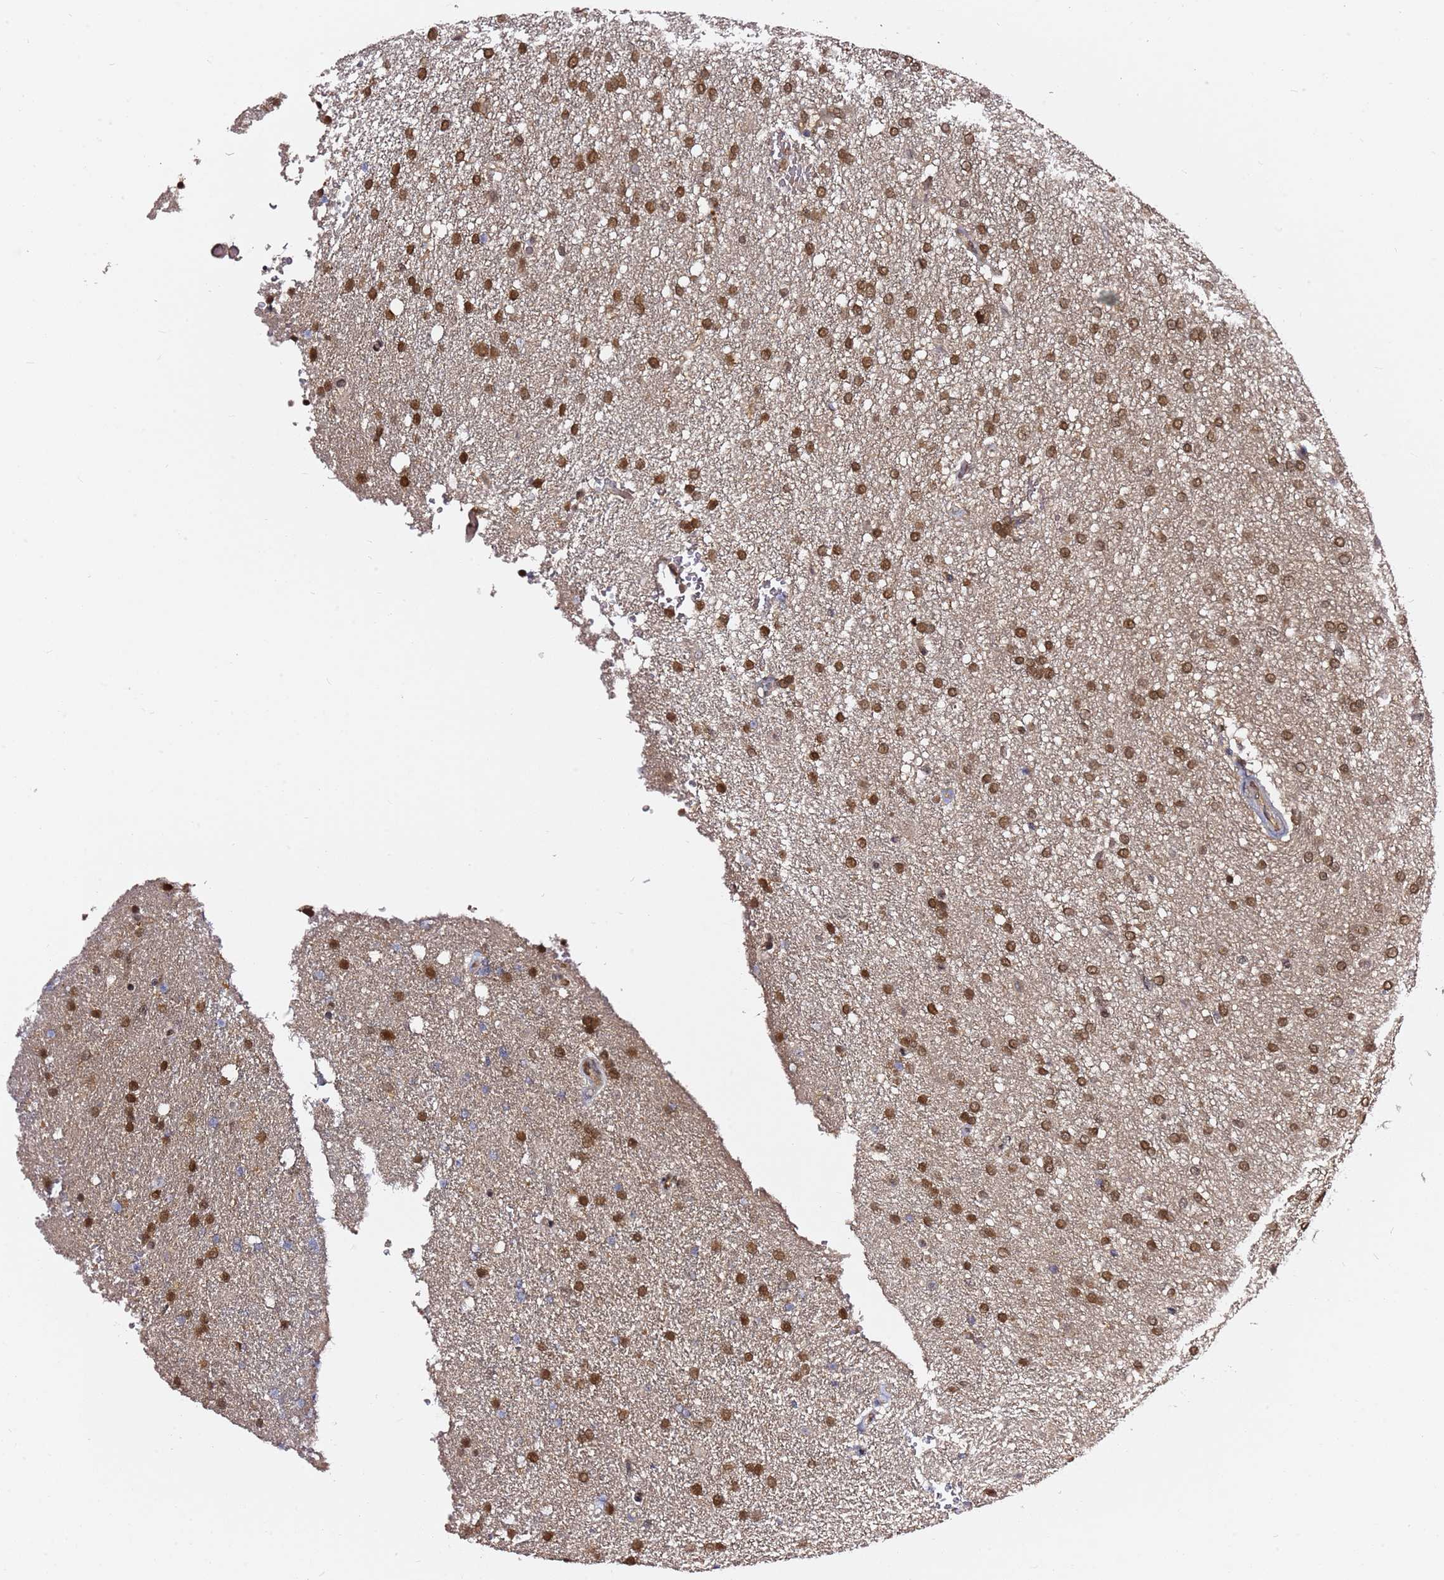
{"staining": {"intensity": "moderate", "quantity": ">75%", "location": "nuclear"}, "tissue": "glioma", "cell_type": "Tumor cells", "image_type": "cancer", "snomed": [{"axis": "morphology", "description": "Glioma, malignant, High grade"}, {"axis": "topography", "description": "Brain"}], "caption": "Immunohistochemical staining of malignant glioma (high-grade) displays medium levels of moderate nuclear protein expression in approximately >75% of tumor cells.", "gene": "RGS18", "patient": {"sex": "male", "age": 72}}